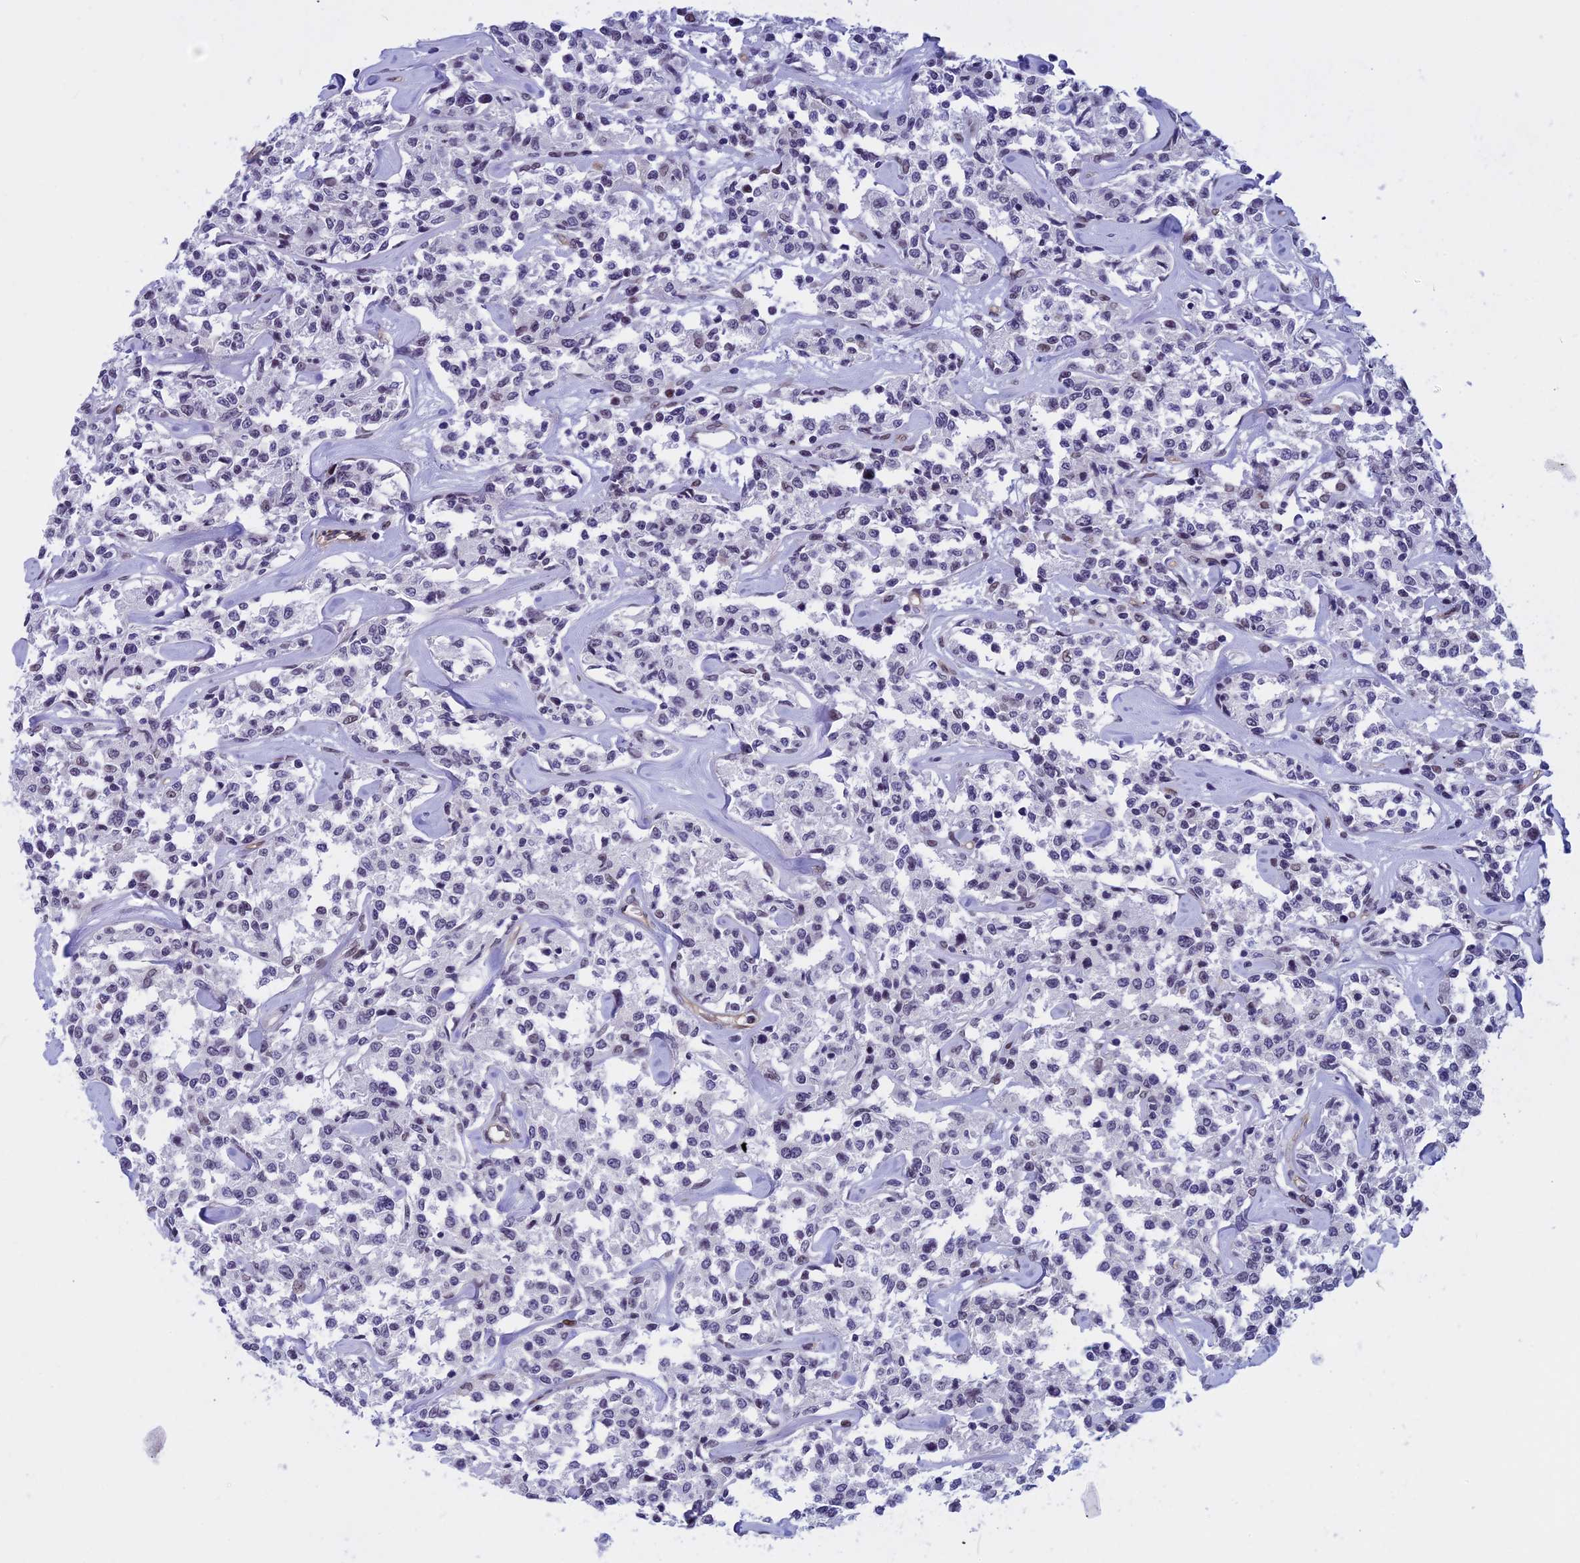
{"staining": {"intensity": "weak", "quantity": "25%-75%", "location": "nuclear"}, "tissue": "lymphoma", "cell_type": "Tumor cells", "image_type": "cancer", "snomed": [{"axis": "morphology", "description": "Malignant lymphoma, non-Hodgkin's type, Low grade"}, {"axis": "topography", "description": "Small intestine"}], "caption": "Malignant lymphoma, non-Hodgkin's type (low-grade) stained for a protein shows weak nuclear positivity in tumor cells.", "gene": "NIPBL", "patient": {"sex": "female", "age": 59}}